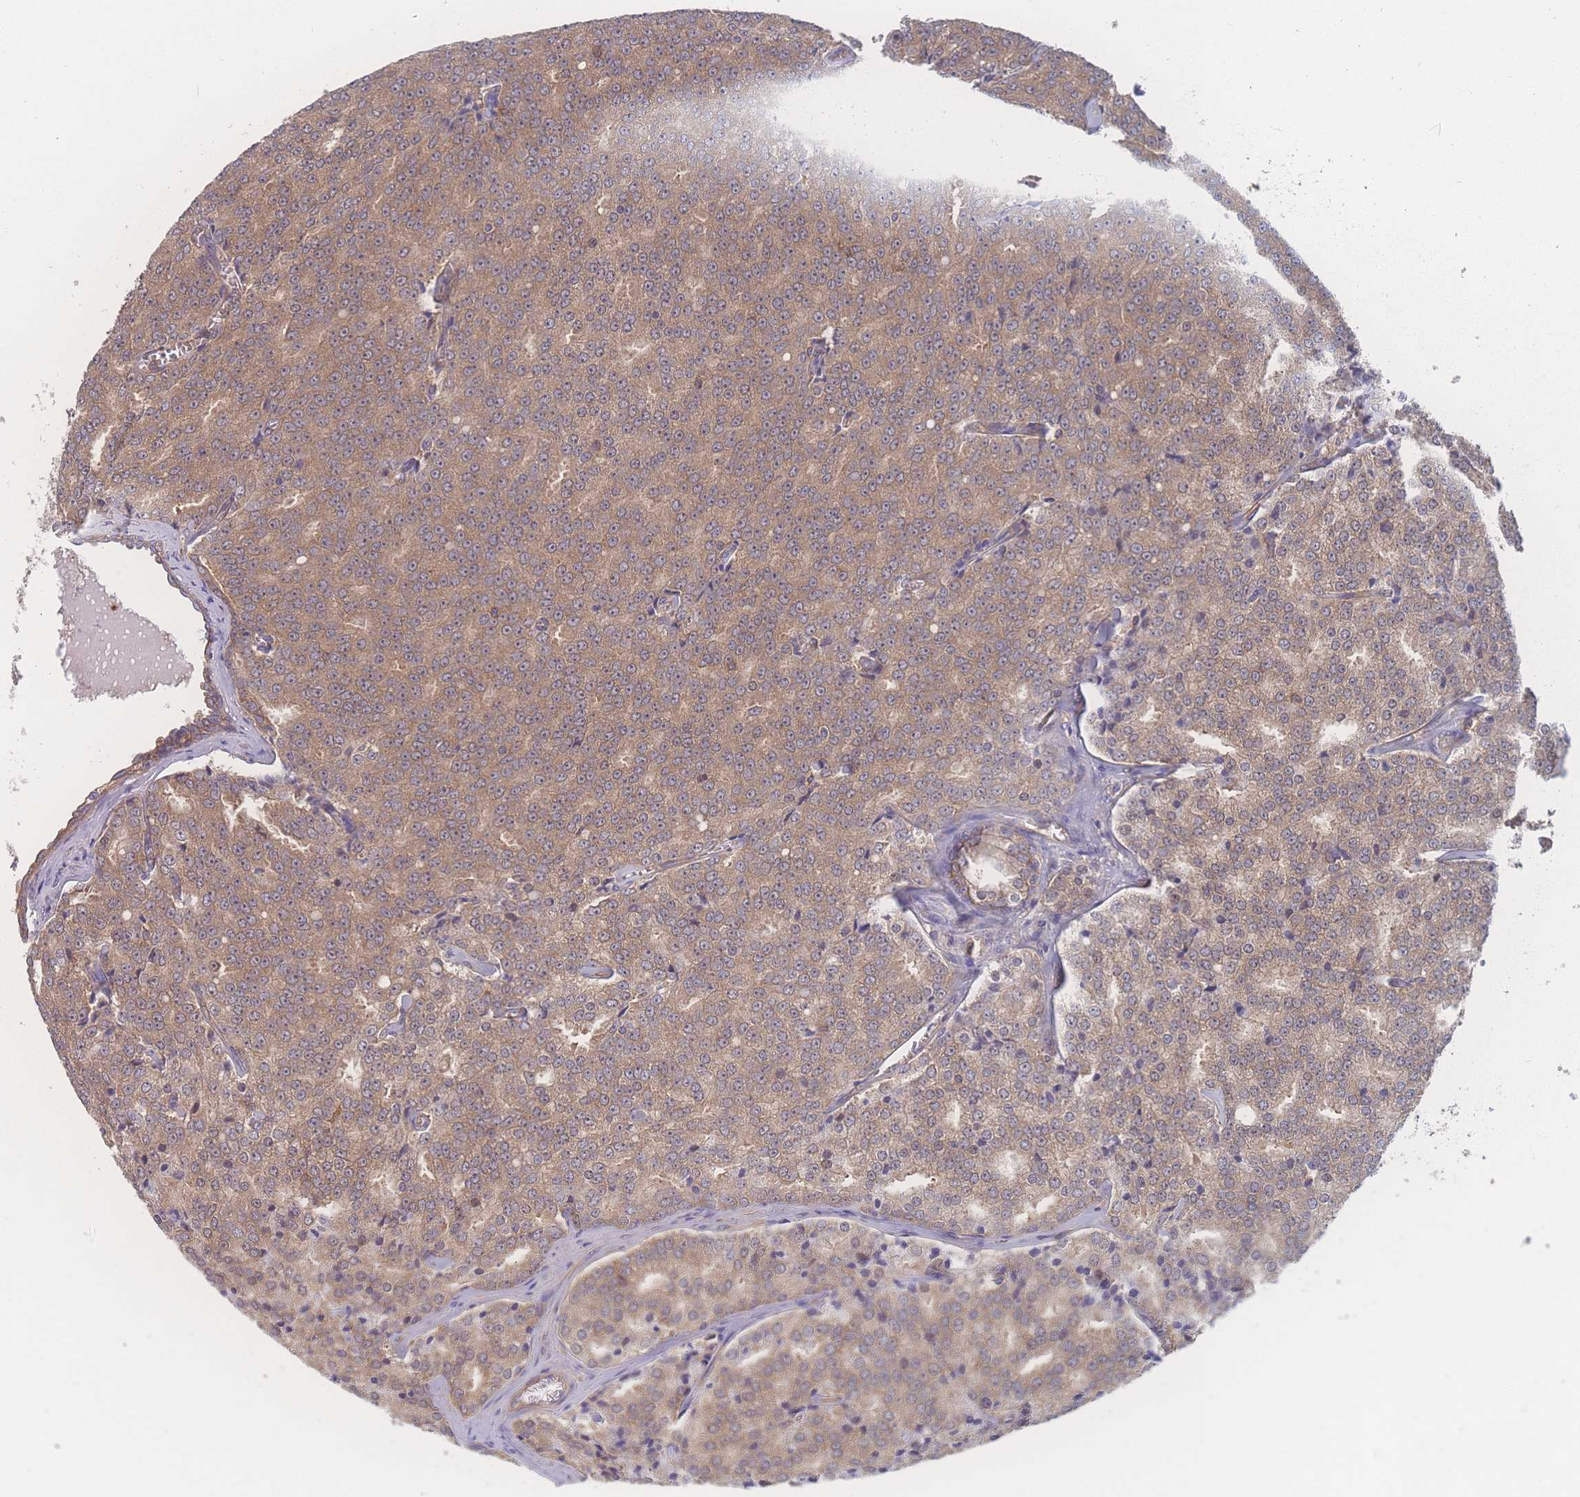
{"staining": {"intensity": "moderate", "quantity": ">75%", "location": "cytoplasmic/membranous"}, "tissue": "prostate cancer", "cell_type": "Tumor cells", "image_type": "cancer", "snomed": [{"axis": "morphology", "description": "Adenocarcinoma, Low grade"}, {"axis": "topography", "description": "Prostate"}], "caption": "Protein staining demonstrates moderate cytoplasmic/membranous staining in approximately >75% of tumor cells in prostate adenocarcinoma (low-grade).", "gene": "CFAP97", "patient": {"sex": "male", "age": 60}}